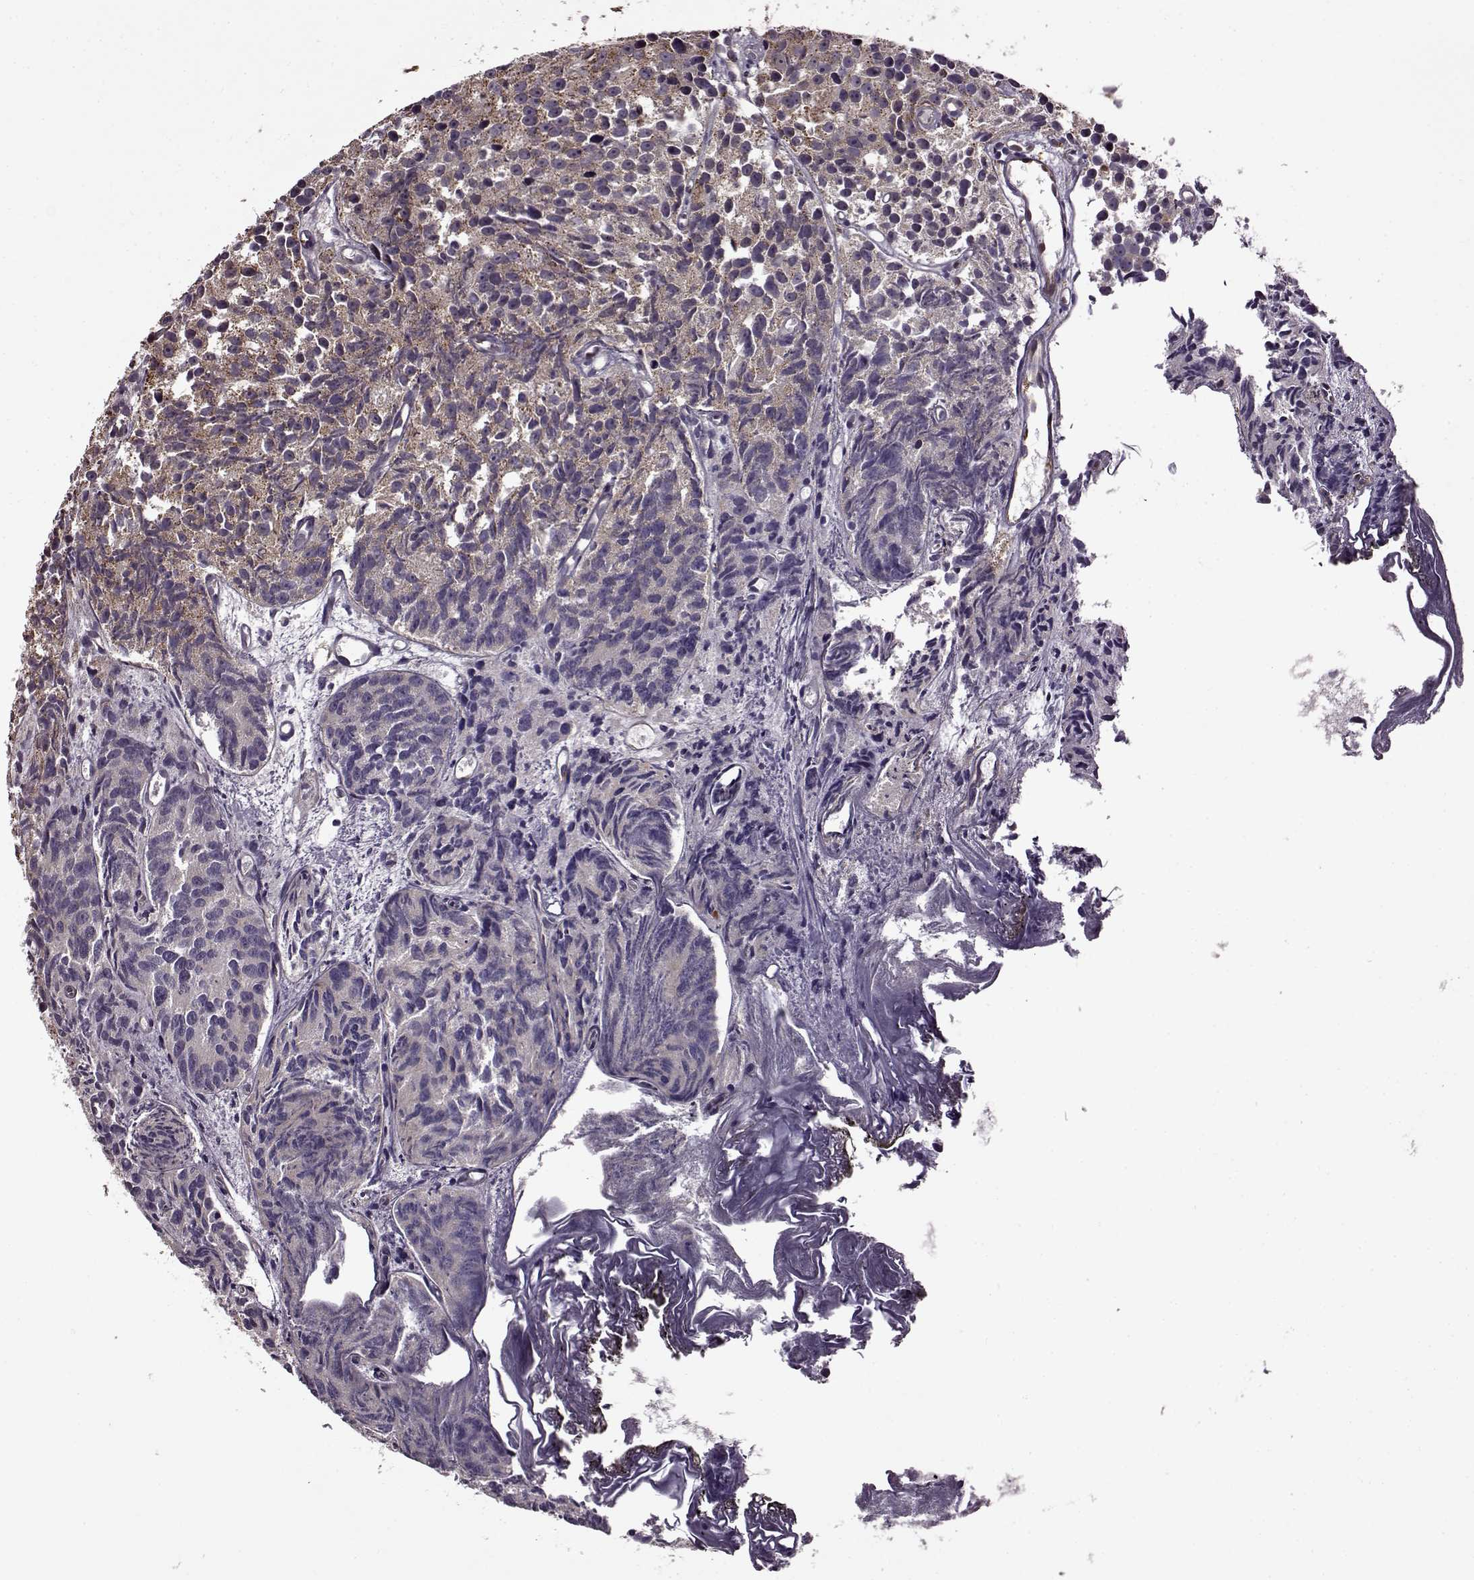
{"staining": {"intensity": "weak", "quantity": ">75%", "location": "cytoplasmic/membranous"}, "tissue": "prostate cancer", "cell_type": "Tumor cells", "image_type": "cancer", "snomed": [{"axis": "morphology", "description": "Adenocarcinoma, High grade"}, {"axis": "topography", "description": "Prostate"}], "caption": "Weak cytoplasmic/membranous expression for a protein is appreciated in about >75% of tumor cells of prostate high-grade adenocarcinoma using immunohistochemistry (IHC).", "gene": "MTSS1", "patient": {"sex": "male", "age": 77}}